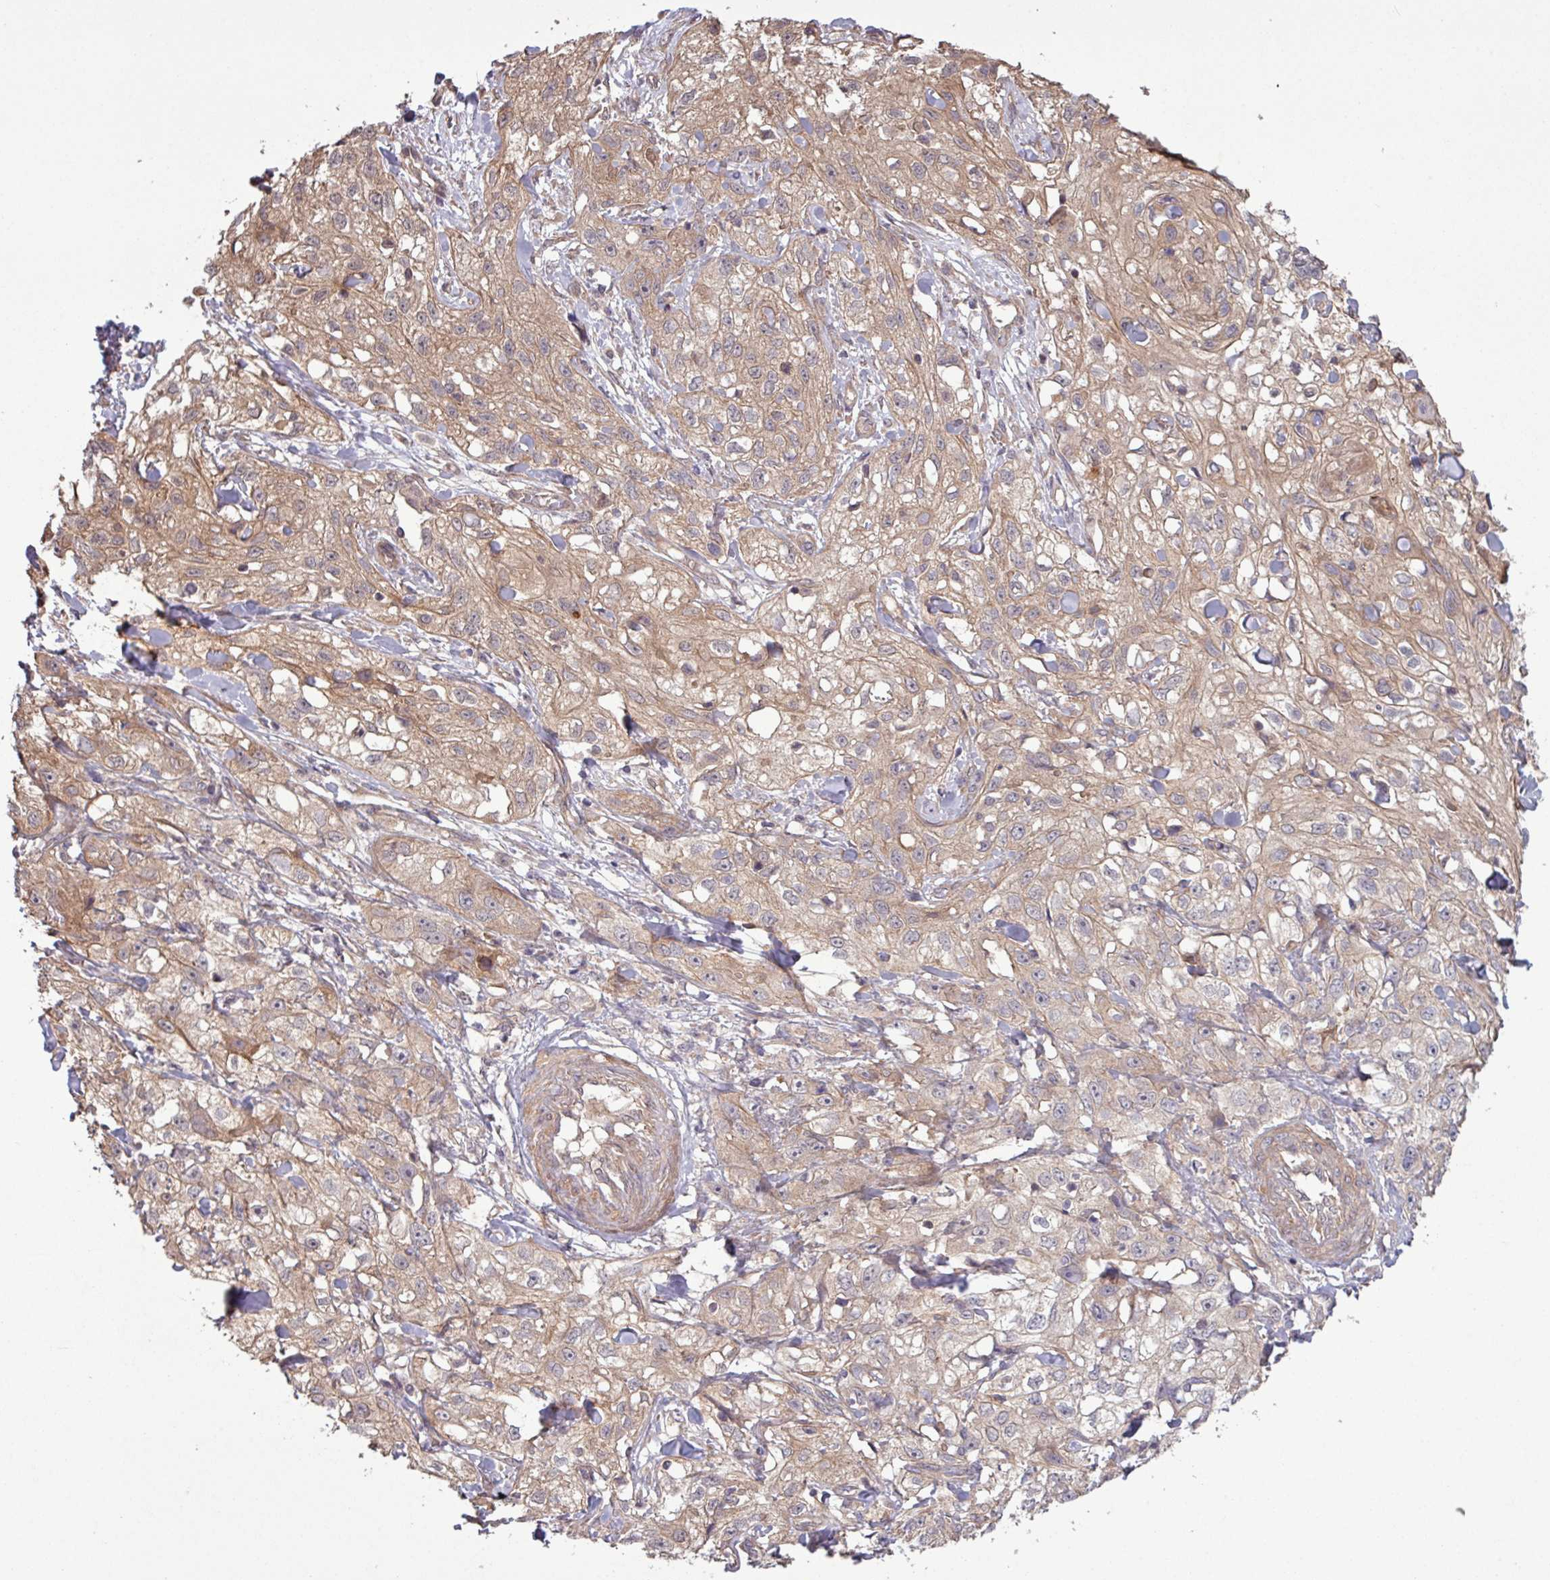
{"staining": {"intensity": "moderate", "quantity": ">75%", "location": "cytoplasmic/membranous"}, "tissue": "skin cancer", "cell_type": "Tumor cells", "image_type": "cancer", "snomed": [{"axis": "morphology", "description": "Squamous cell carcinoma, NOS"}, {"axis": "topography", "description": "Skin"}, {"axis": "topography", "description": "Vulva"}], "caption": "Moderate cytoplasmic/membranous protein positivity is identified in about >75% of tumor cells in skin cancer.", "gene": "TRABD2A", "patient": {"sex": "female", "age": 86}}